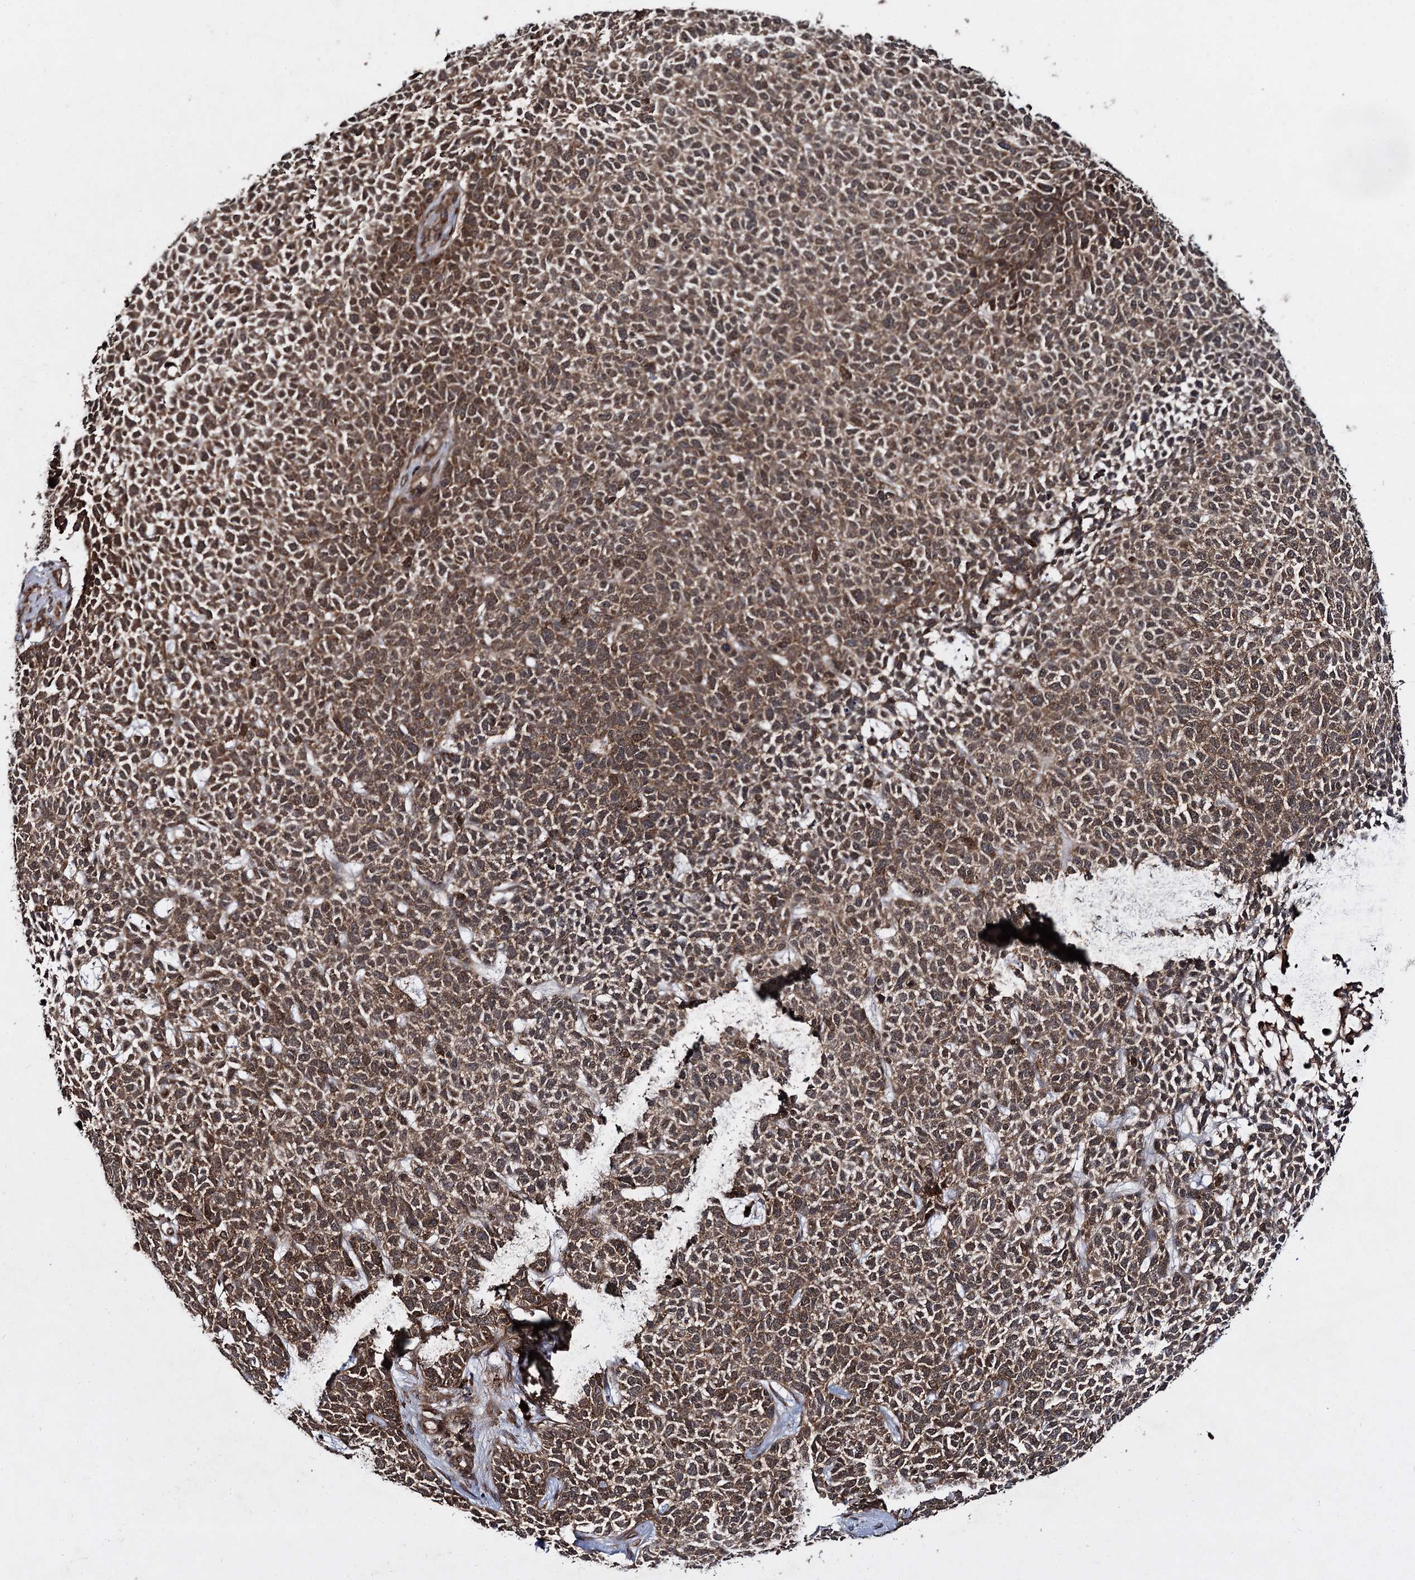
{"staining": {"intensity": "strong", "quantity": ">75%", "location": "cytoplasmic/membranous"}, "tissue": "skin cancer", "cell_type": "Tumor cells", "image_type": "cancer", "snomed": [{"axis": "morphology", "description": "Basal cell carcinoma"}, {"axis": "topography", "description": "Skin"}], "caption": "A brown stain highlights strong cytoplasmic/membranous positivity of a protein in human basal cell carcinoma (skin) tumor cells.", "gene": "DCP1B", "patient": {"sex": "female", "age": 84}}